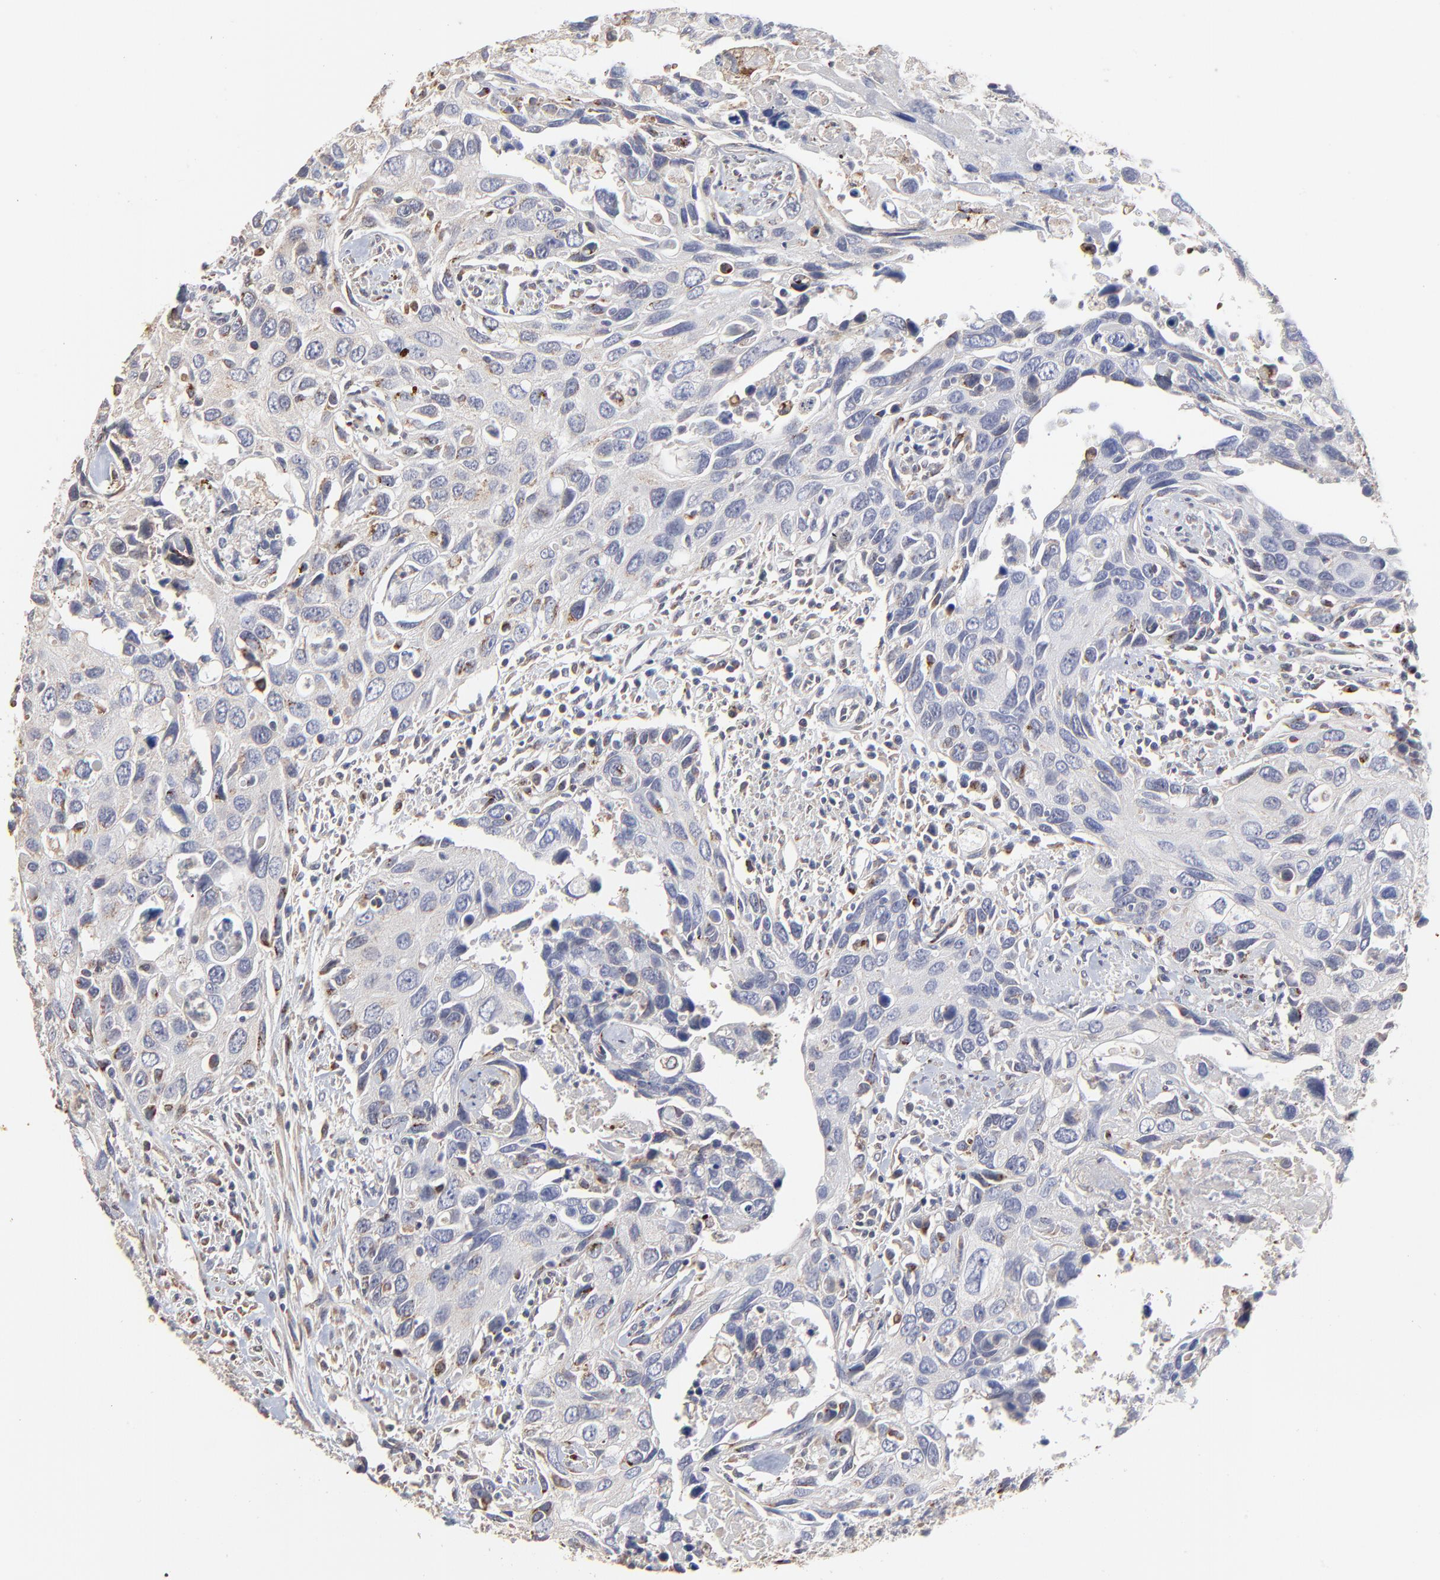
{"staining": {"intensity": "negative", "quantity": "none", "location": "none"}, "tissue": "urothelial cancer", "cell_type": "Tumor cells", "image_type": "cancer", "snomed": [{"axis": "morphology", "description": "Urothelial carcinoma, High grade"}, {"axis": "topography", "description": "Urinary bladder"}], "caption": "Tumor cells show no significant protein positivity in urothelial cancer.", "gene": "ELP2", "patient": {"sex": "male", "age": 71}}